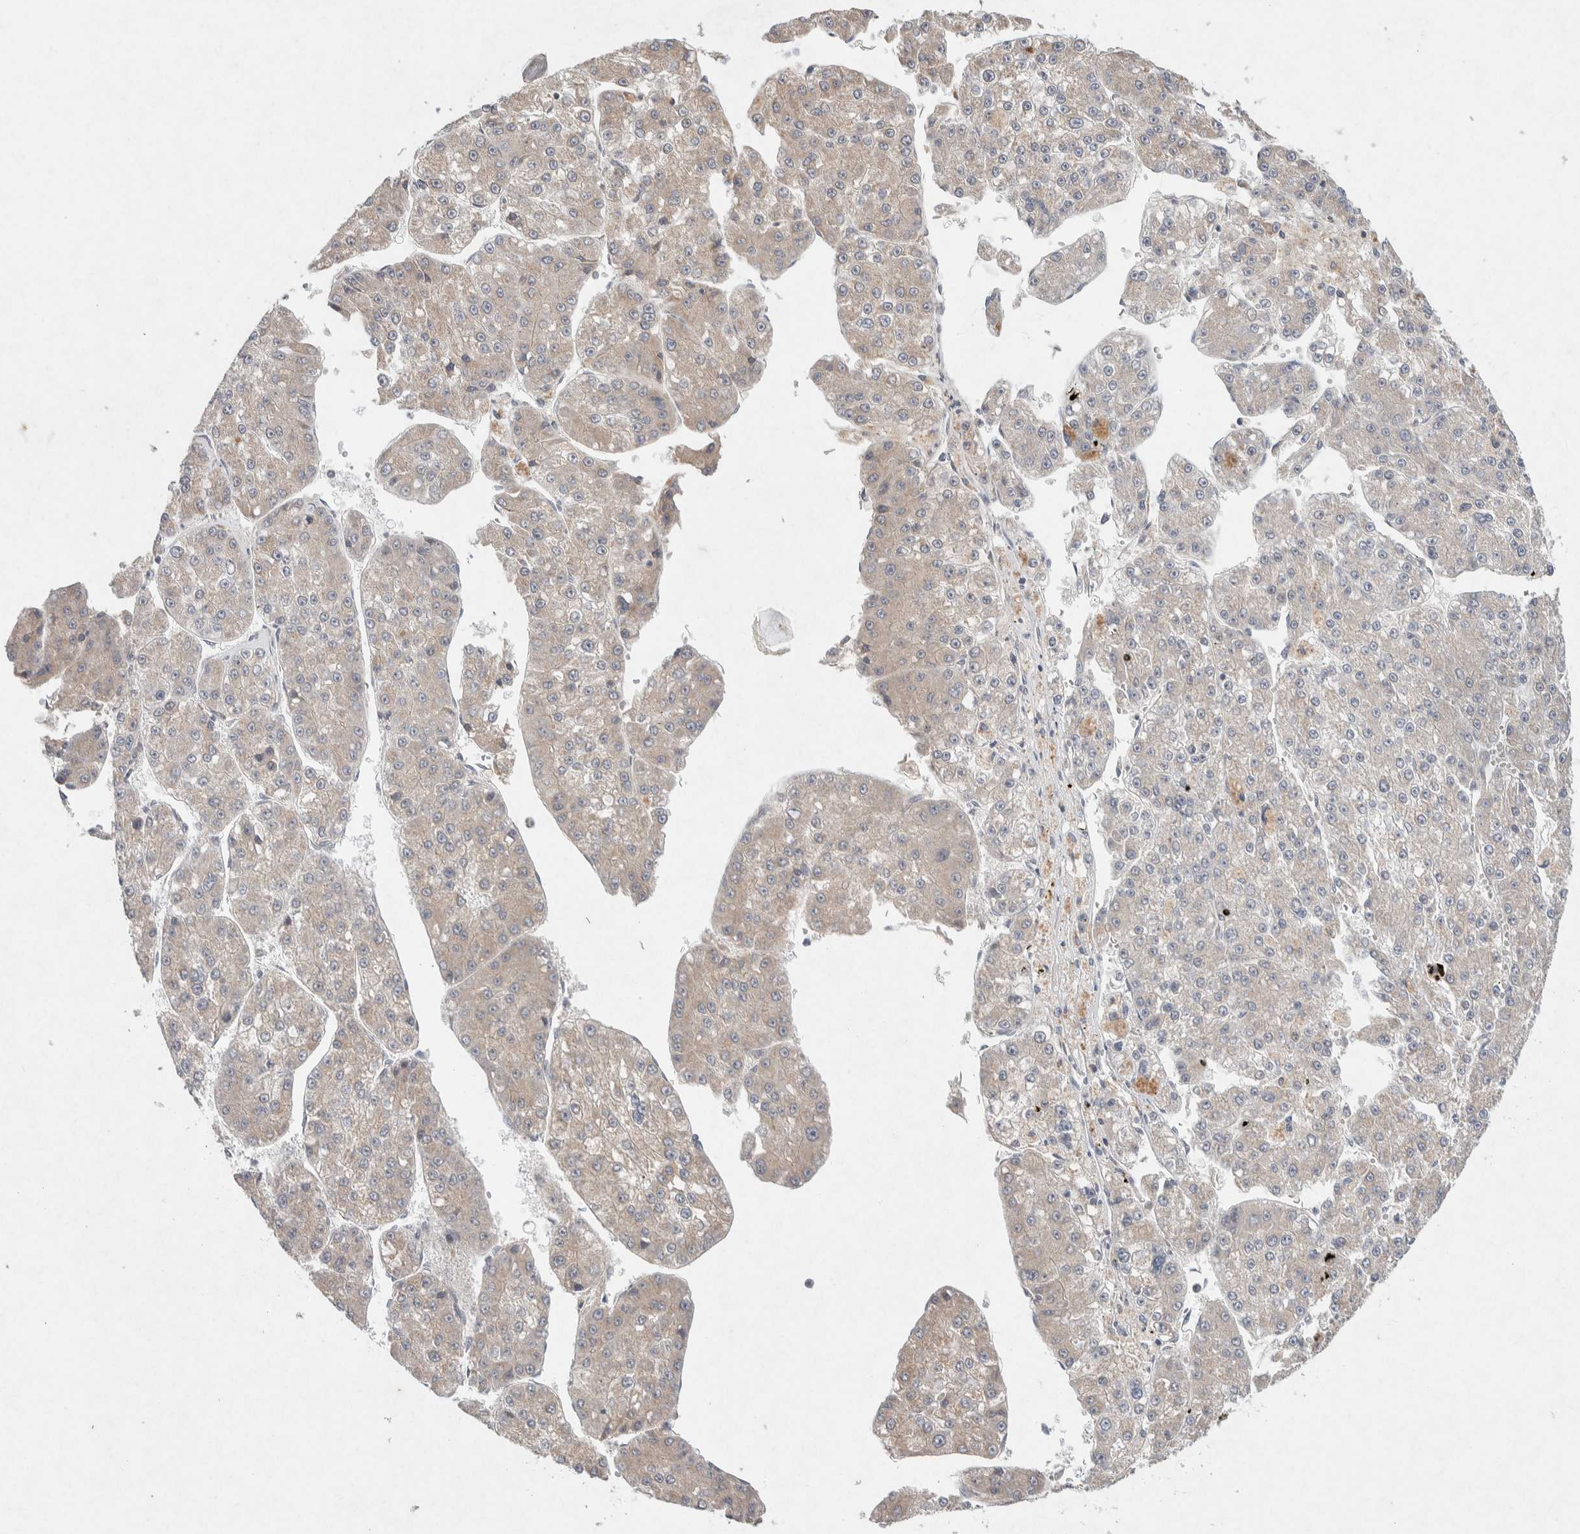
{"staining": {"intensity": "weak", "quantity": "<25%", "location": "cytoplasmic/membranous"}, "tissue": "liver cancer", "cell_type": "Tumor cells", "image_type": "cancer", "snomed": [{"axis": "morphology", "description": "Carcinoma, Hepatocellular, NOS"}, {"axis": "topography", "description": "Liver"}], "caption": "Tumor cells are negative for protein expression in human hepatocellular carcinoma (liver).", "gene": "CMTM4", "patient": {"sex": "female", "age": 73}}